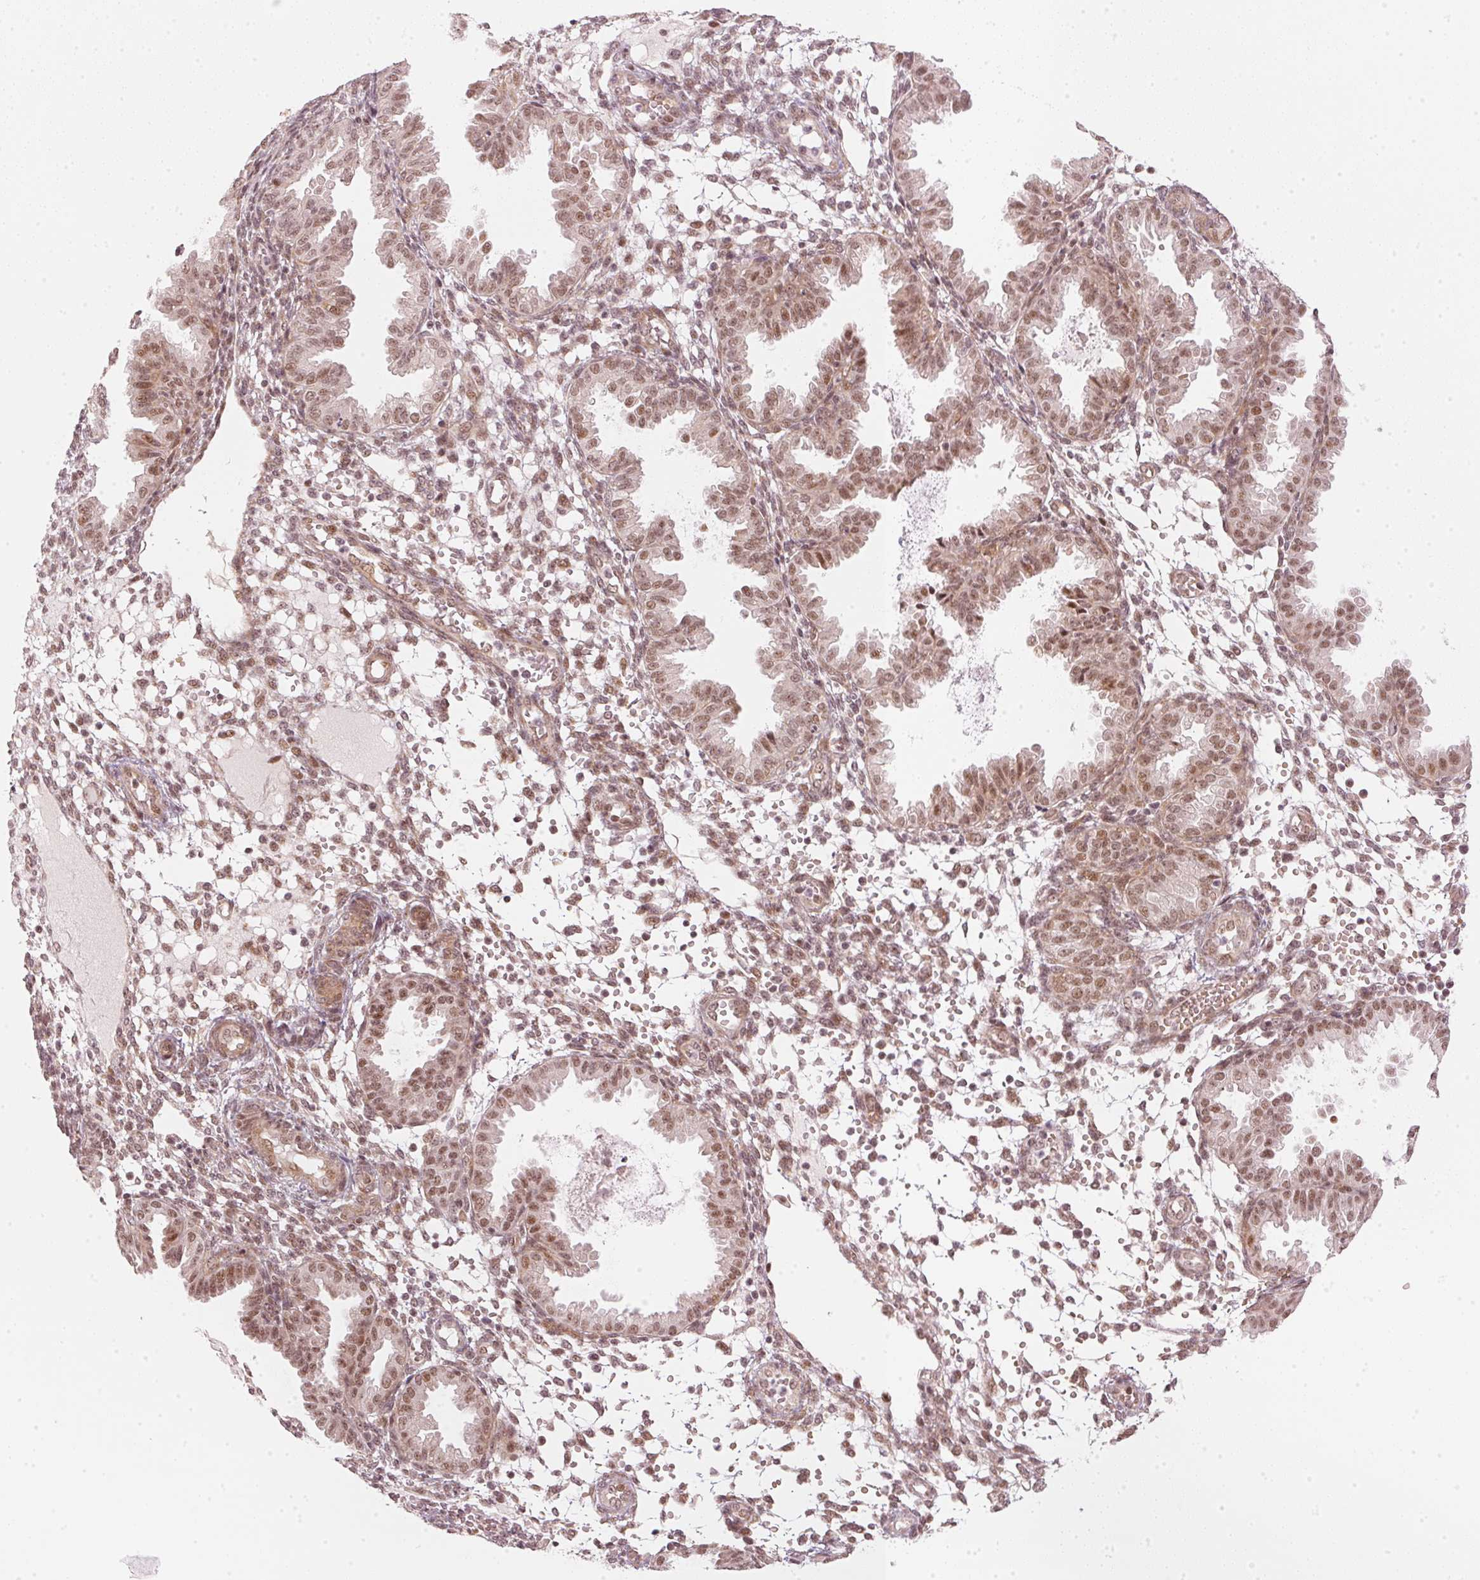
{"staining": {"intensity": "moderate", "quantity": "25%-75%", "location": "nuclear"}, "tissue": "endometrium", "cell_type": "Cells in endometrial stroma", "image_type": "normal", "snomed": [{"axis": "morphology", "description": "Normal tissue, NOS"}, {"axis": "topography", "description": "Endometrium"}], "caption": "Immunohistochemistry (DAB (3,3'-diaminobenzidine)) staining of normal human endometrium demonstrates moderate nuclear protein staining in approximately 25%-75% of cells in endometrial stroma.", "gene": "KAT6A", "patient": {"sex": "female", "age": 33}}